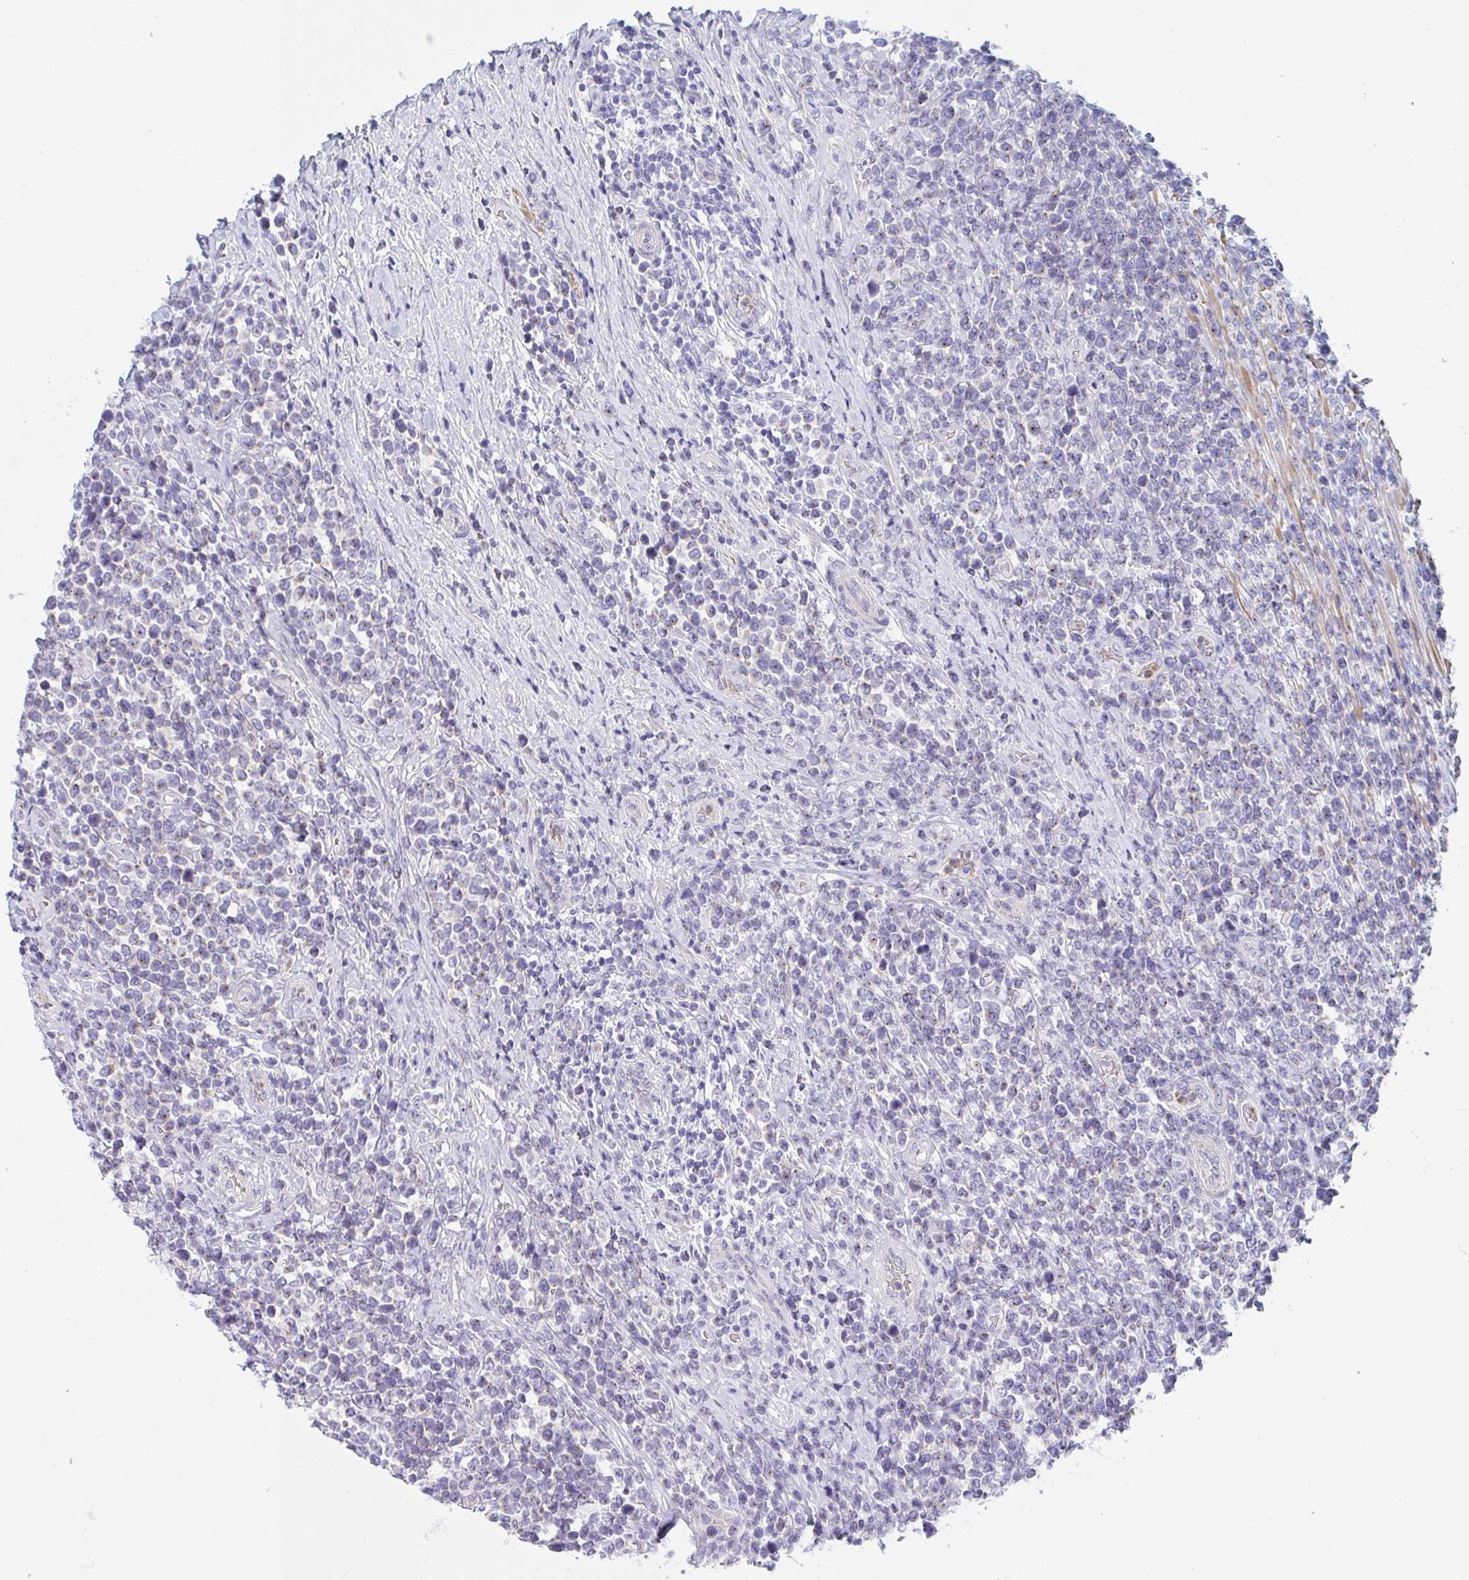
{"staining": {"intensity": "weak", "quantity": "<25%", "location": "cytoplasmic/membranous"}, "tissue": "lymphoma", "cell_type": "Tumor cells", "image_type": "cancer", "snomed": [{"axis": "morphology", "description": "Malignant lymphoma, non-Hodgkin's type, High grade"}, {"axis": "topography", "description": "Soft tissue"}], "caption": "Immunohistochemical staining of human malignant lymphoma, non-Hodgkin's type (high-grade) reveals no significant staining in tumor cells.", "gene": "CEP170B", "patient": {"sex": "female", "age": 56}}